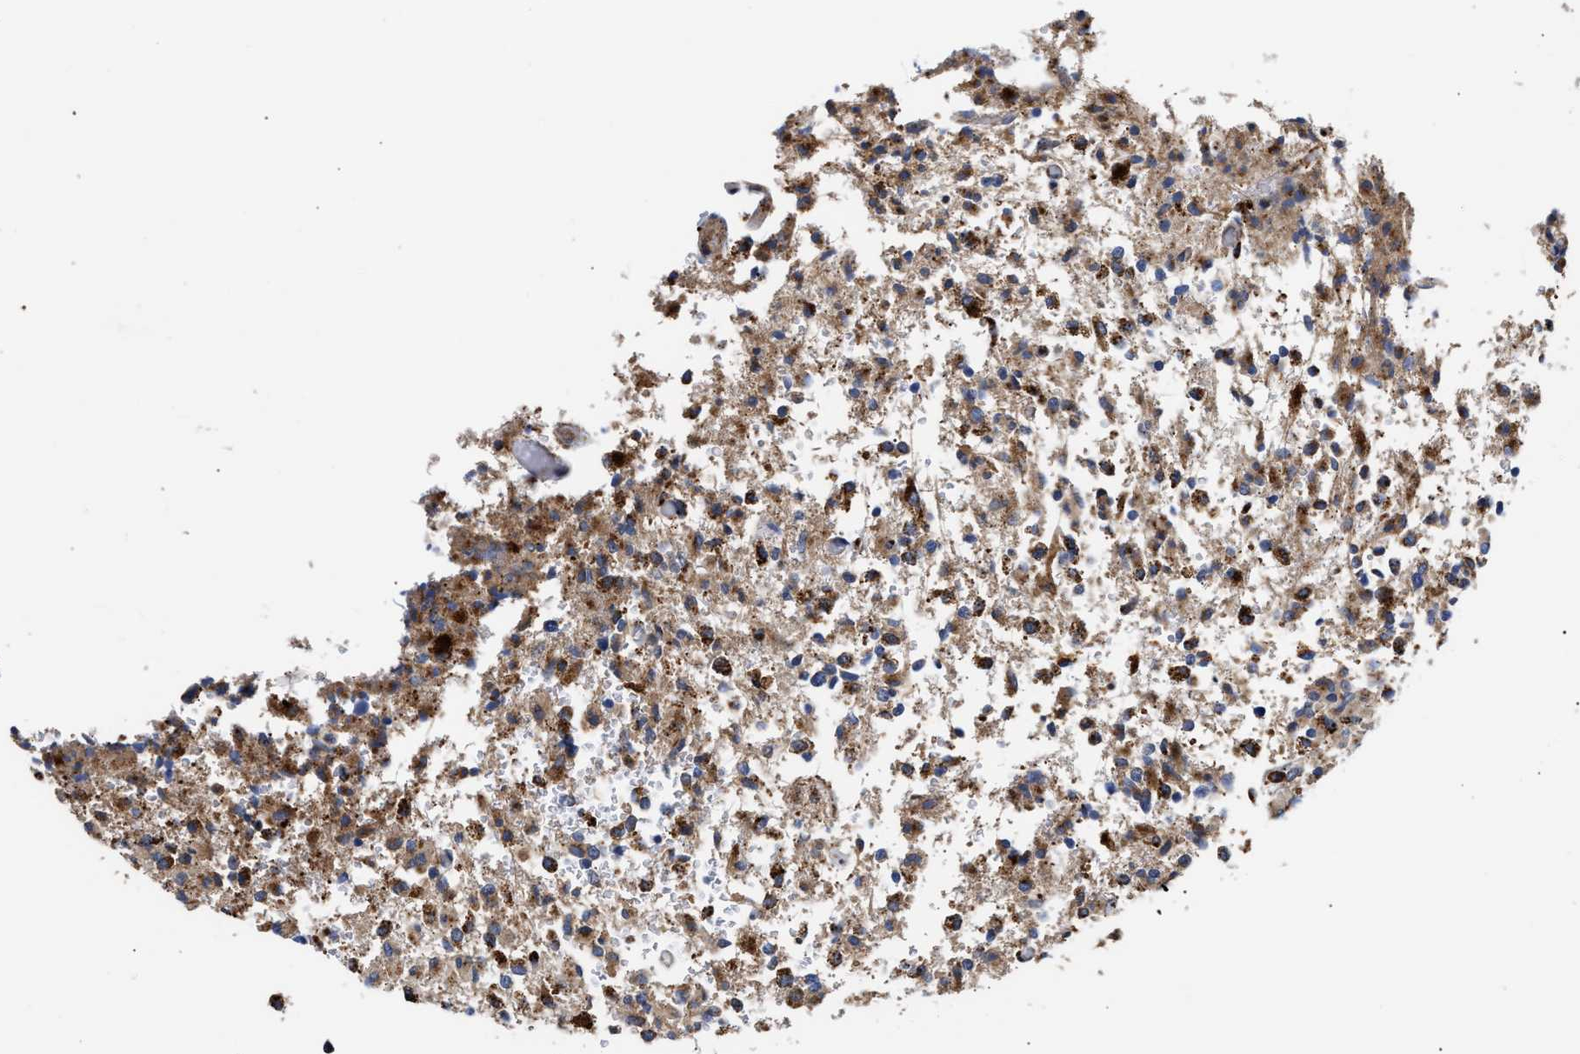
{"staining": {"intensity": "strong", "quantity": ">75%", "location": "cytoplasmic/membranous"}, "tissue": "glioma", "cell_type": "Tumor cells", "image_type": "cancer", "snomed": [{"axis": "morphology", "description": "Glioma, malignant, High grade"}, {"axis": "topography", "description": "Brain"}], "caption": "Human glioma stained with a brown dye shows strong cytoplasmic/membranous positive staining in approximately >75% of tumor cells.", "gene": "CCDC146", "patient": {"sex": "female", "age": 57}}